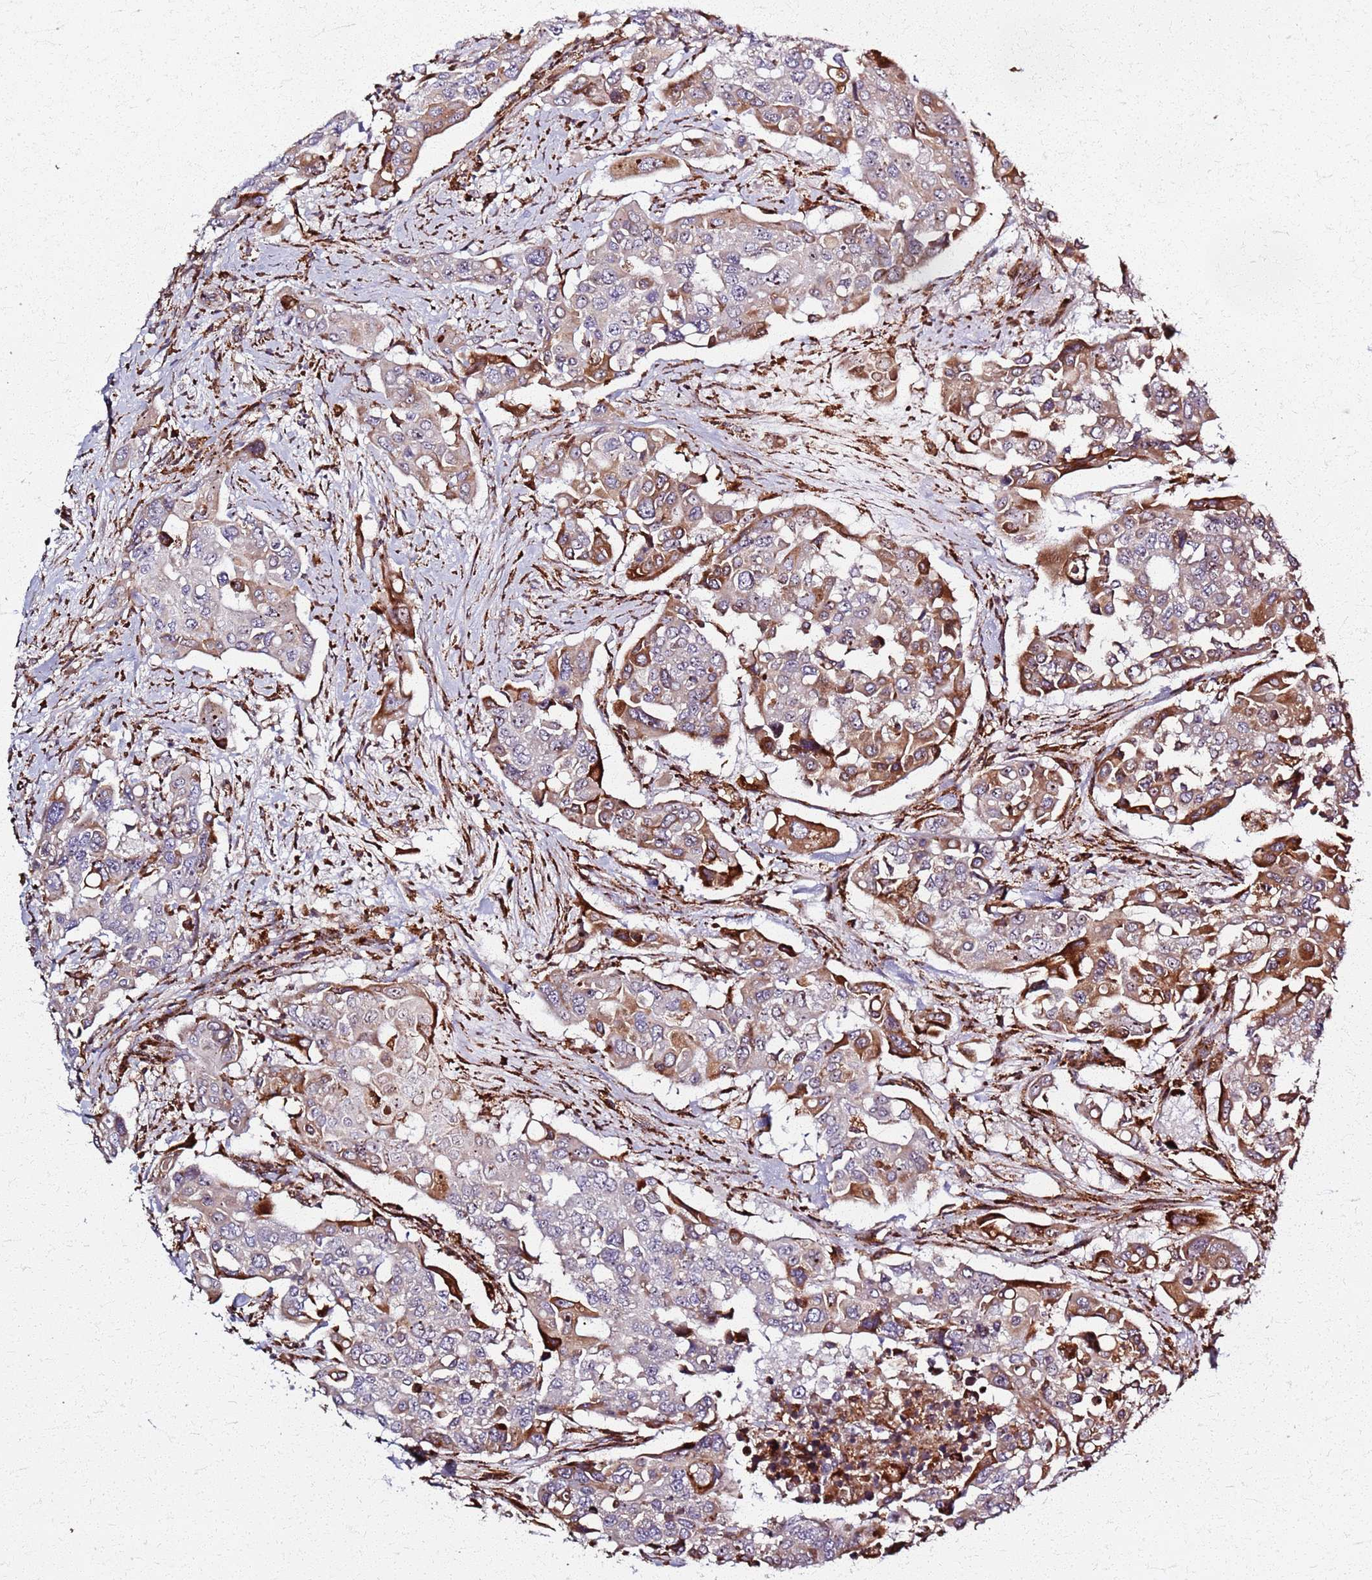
{"staining": {"intensity": "moderate", "quantity": "<25%", "location": "cytoplasmic/membranous,nuclear"}, "tissue": "colorectal cancer", "cell_type": "Tumor cells", "image_type": "cancer", "snomed": [{"axis": "morphology", "description": "Adenocarcinoma, NOS"}, {"axis": "topography", "description": "Colon"}], "caption": "Immunohistochemistry (IHC) micrograph of neoplastic tissue: colorectal cancer stained using IHC exhibits low levels of moderate protein expression localized specifically in the cytoplasmic/membranous and nuclear of tumor cells, appearing as a cytoplasmic/membranous and nuclear brown color.", "gene": "KRI1", "patient": {"sex": "male", "age": 77}}